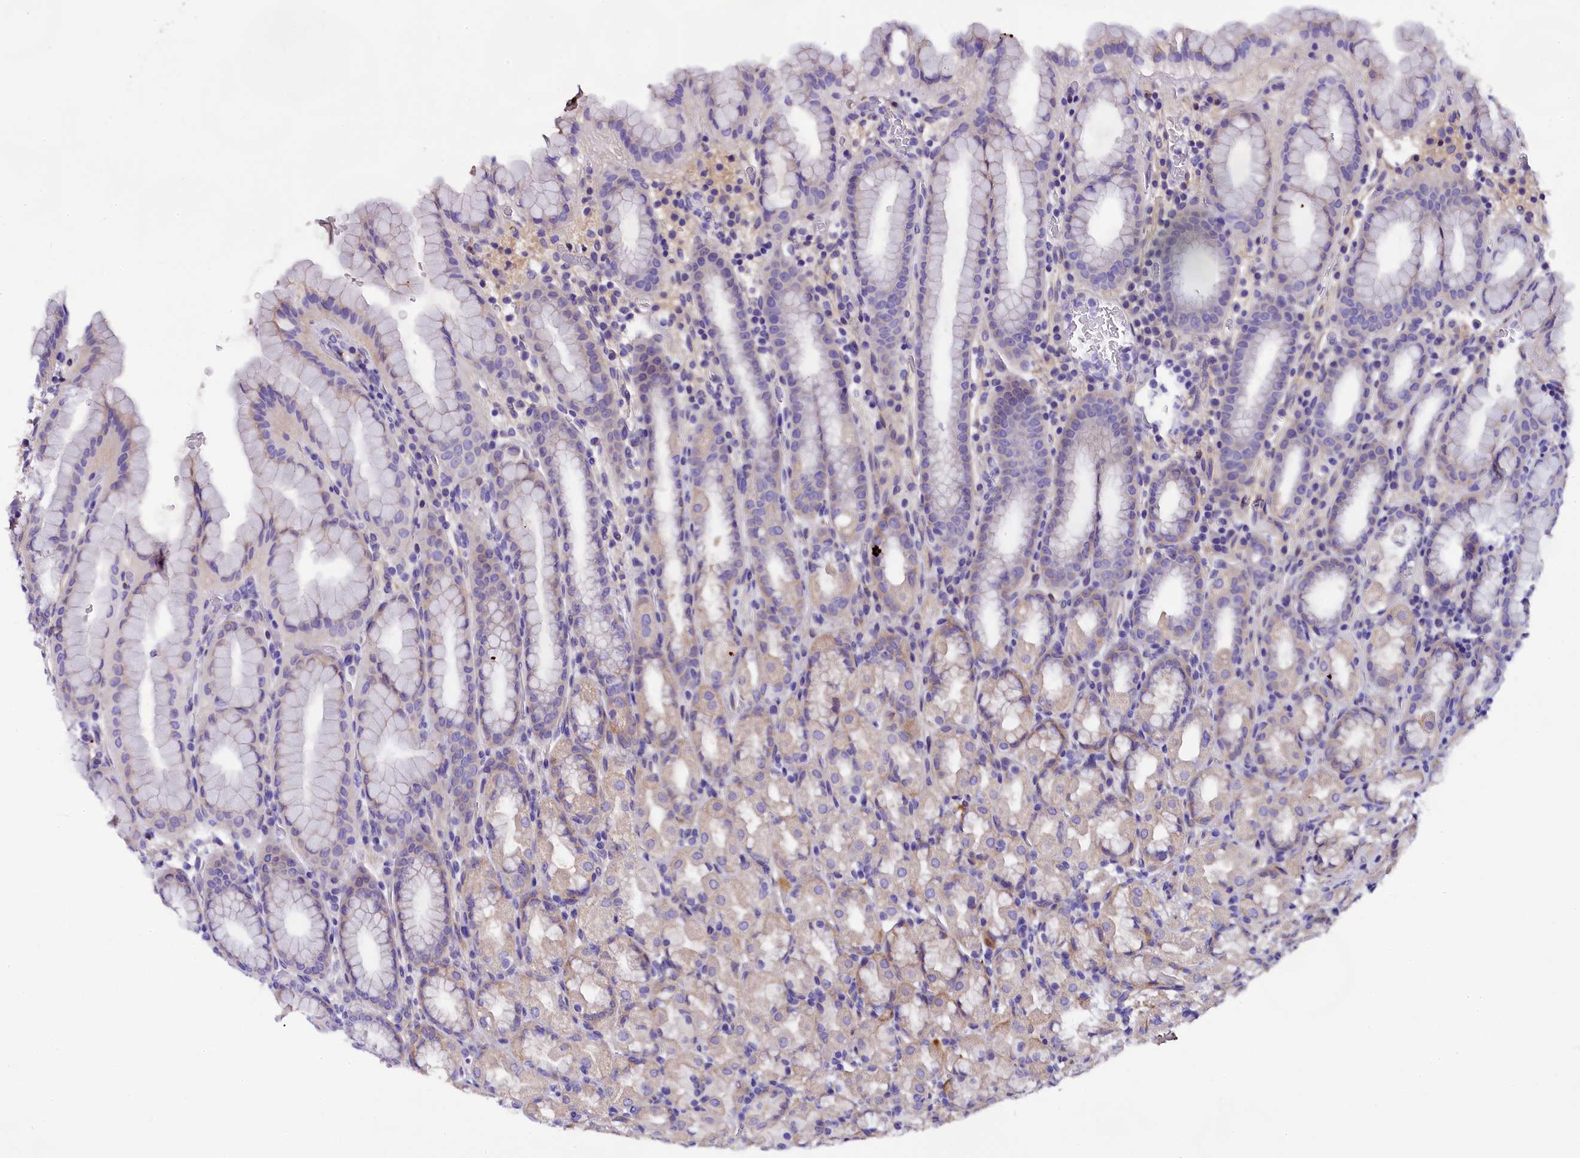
{"staining": {"intensity": "moderate", "quantity": "<25%", "location": "cytoplasmic/membranous"}, "tissue": "stomach", "cell_type": "Glandular cells", "image_type": "normal", "snomed": [{"axis": "morphology", "description": "Normal tissue, NOS"}, {"axis": "topography", "description": "Stomach, upper"}, {"axis": "topography", "description": "Stomach, lower"}, {"axis": "topography", "description": "Small intestine"}], "caption": "A photomicrograph of stomach stained for a protein exhibits moderate cytoplasmic/membranous brown staining in glandular cells.", "gene": "SOD3", "patient": {"sex": "male", "age": 68}}